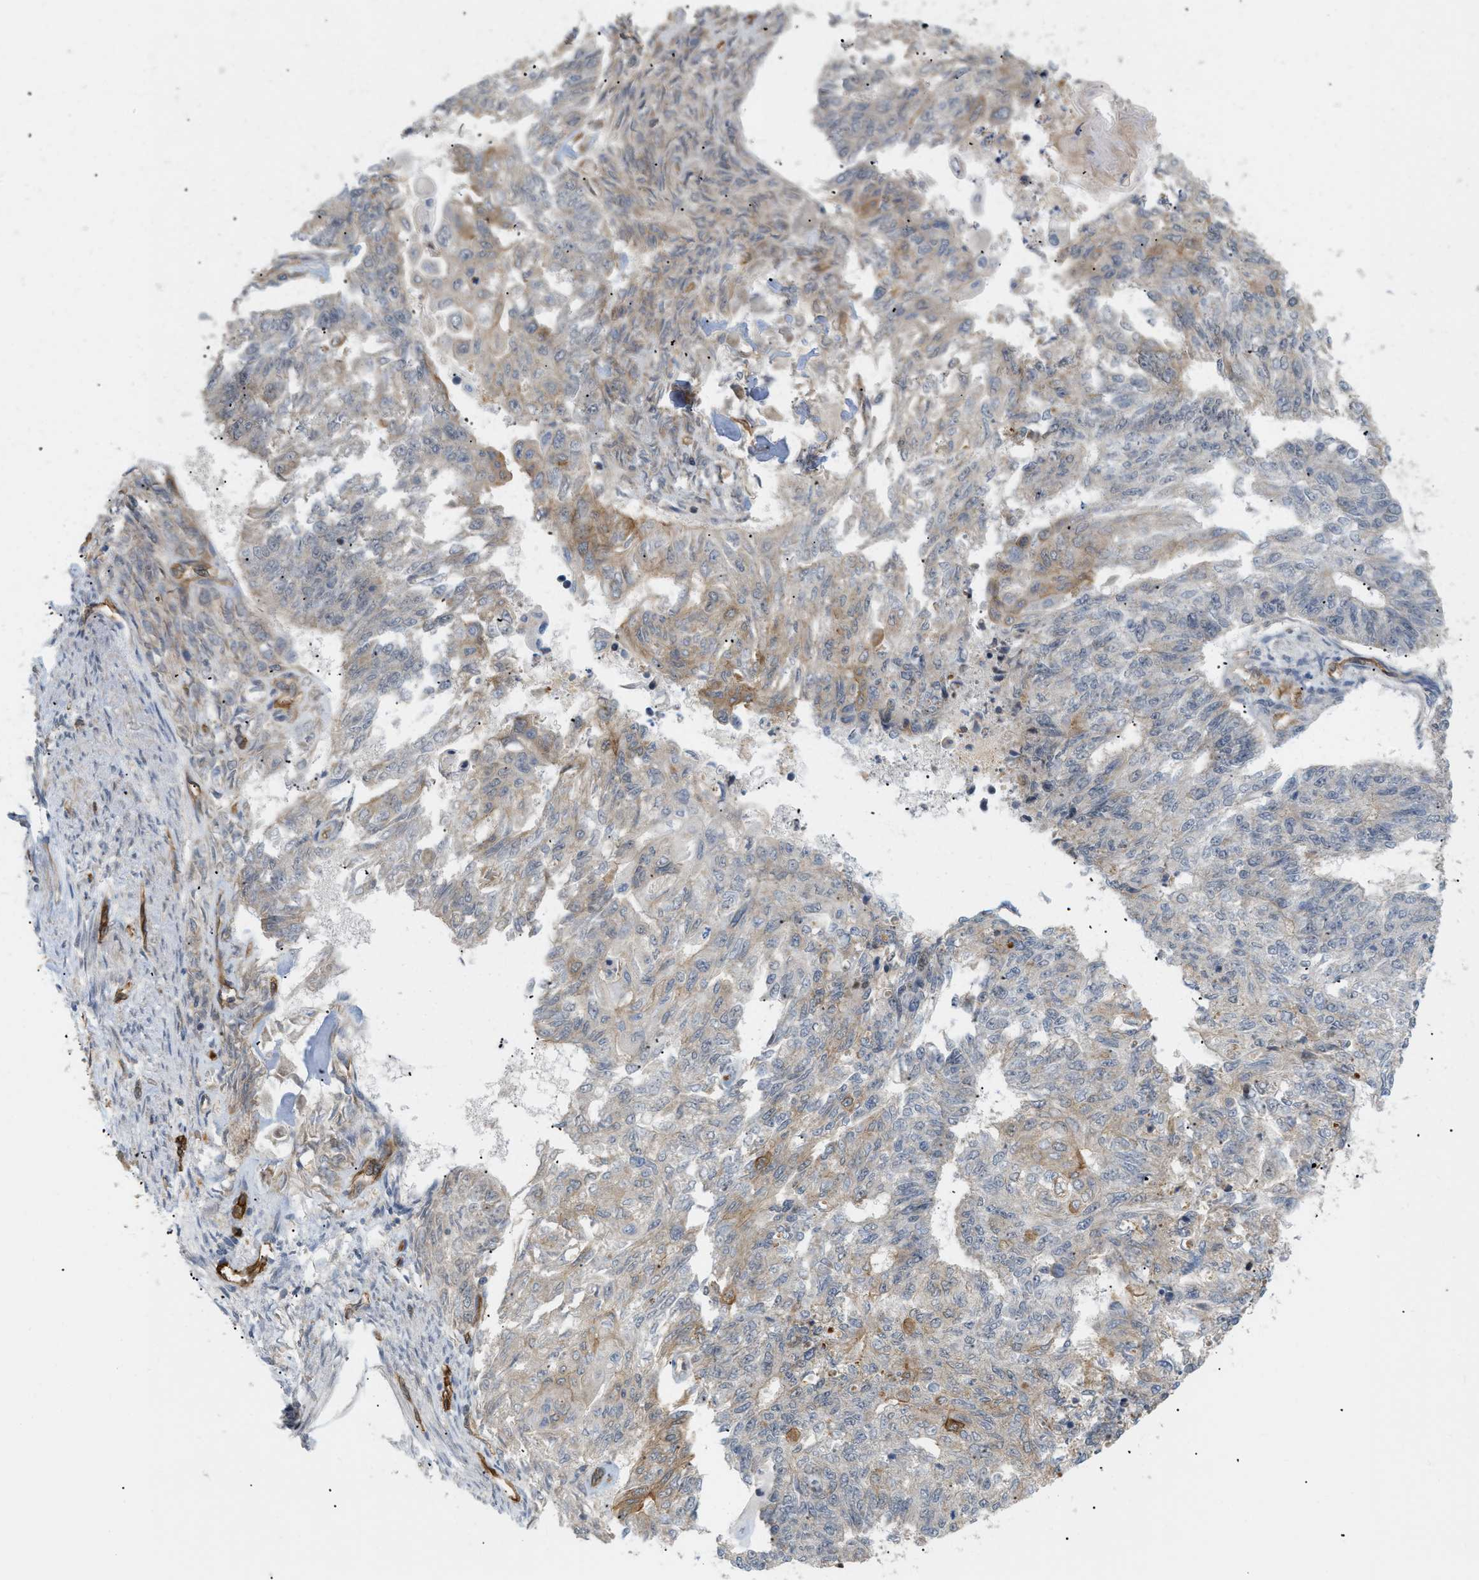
{"staining": {"intensity": "moderate", "quantity": "<25%", "location": "cytoplasmic/membranous"}, "tissue": "endometrial cancer", "cell_type": "Tumor cells", "image_type": "cancer", "snomed": [{"axis": "morphology", "description": "Adenocarcinoma, NOS"}, {"axis": "topography", "description": "Endometrium"}], "caption": "This is an image of immunohistochemistry staining of endometrial cancer, which shows moderate expression in the cytoplasmic/membranous of tumor cells.", "gene": "PALMD", "patient": {"sex": "female", "age": 32}}